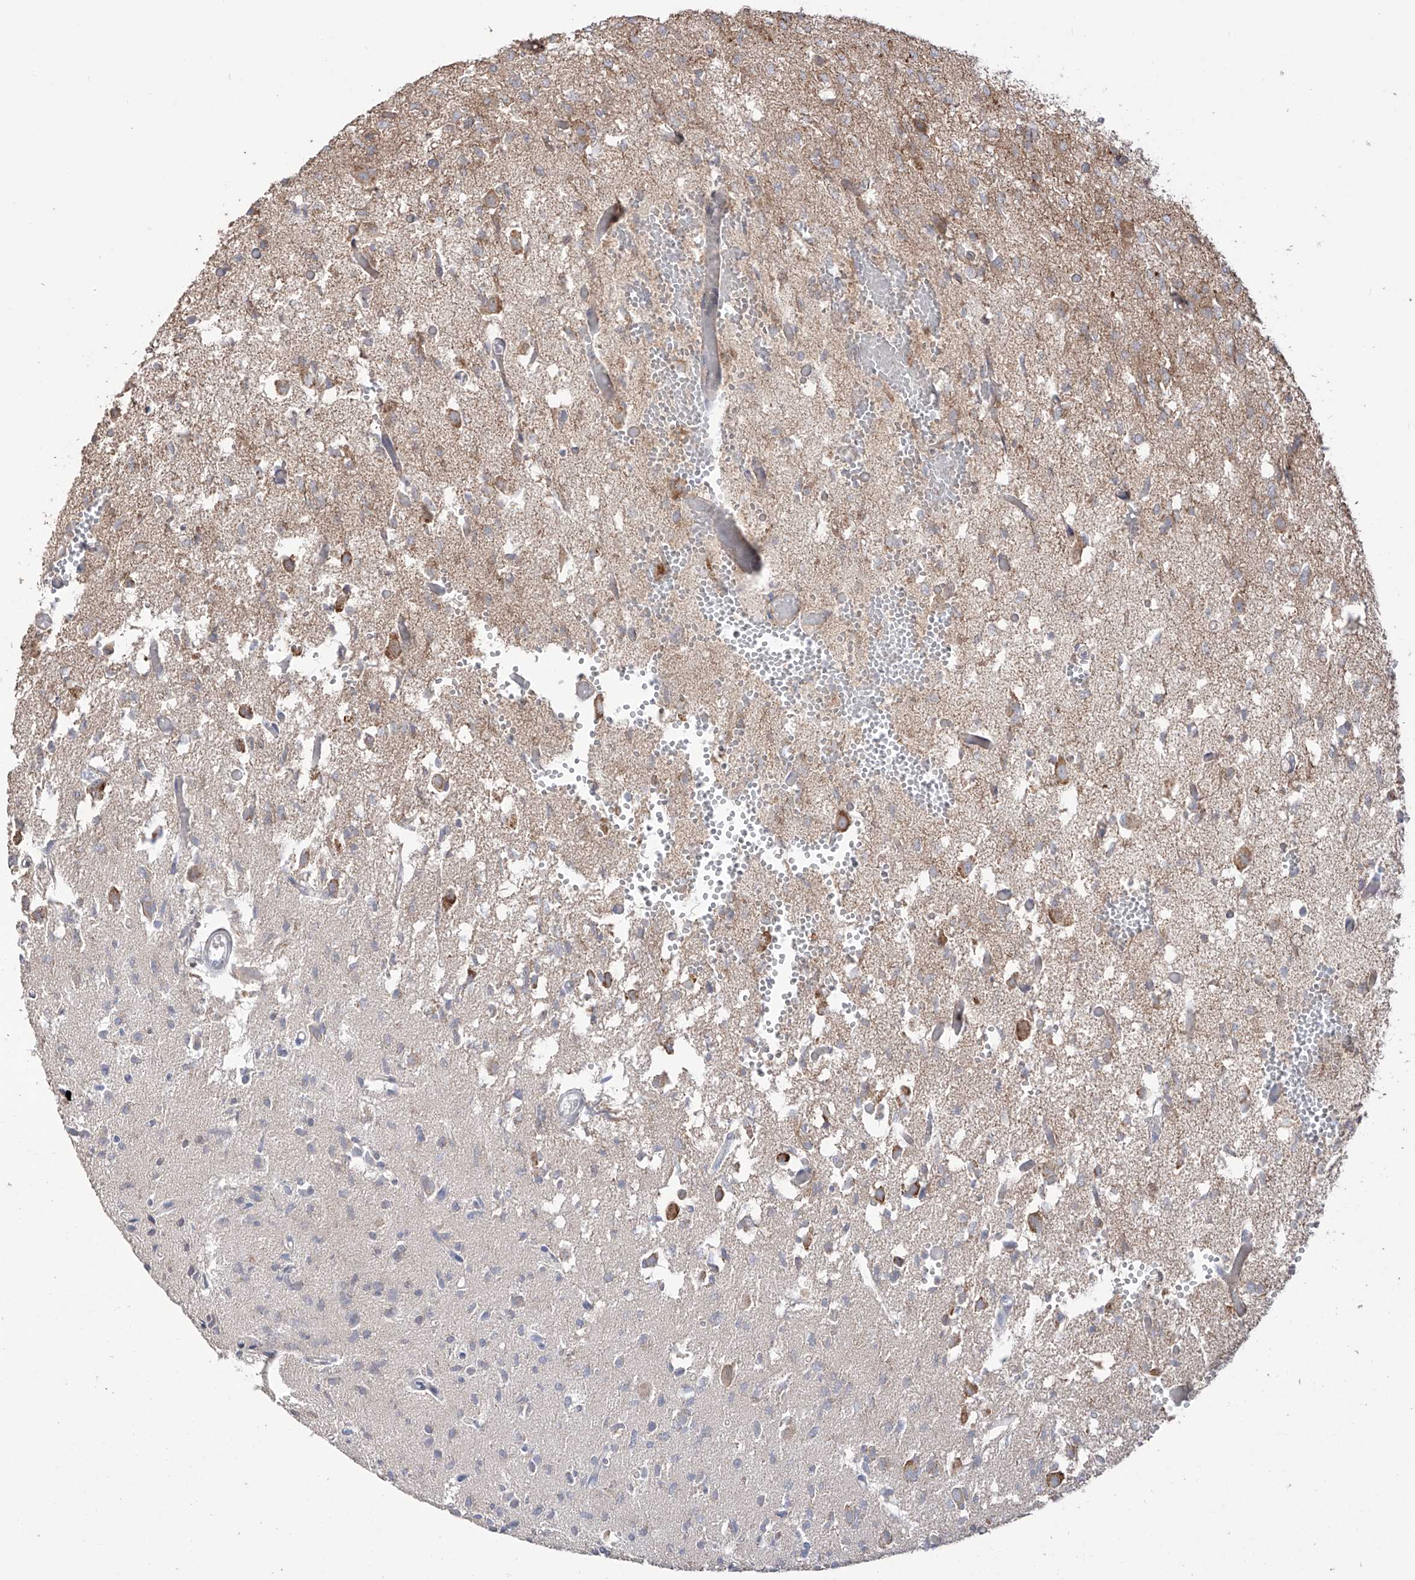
{"staining": {"intensity": "moderate", "quantity": "25%-75%", "location": "cytoplasmic/membranous"}, "tissue": "glioma", "cell_type": "Tumor cells", "image_type": "cancer", "snomed": [{"axis": "morphology", "description": "Glioma, malignant, High grade"}, {"axis": "topography", "description": "Brain"}], "caption": "Immunohistochemical staining of human high-grade glioma (malignant) exhibits medium levels of moderate cytoplasmic/membranous protein expression in about 25%-75% of tumor cells.", "gene": "YKT6", "patient": {"sex": "female", "age": 59}}